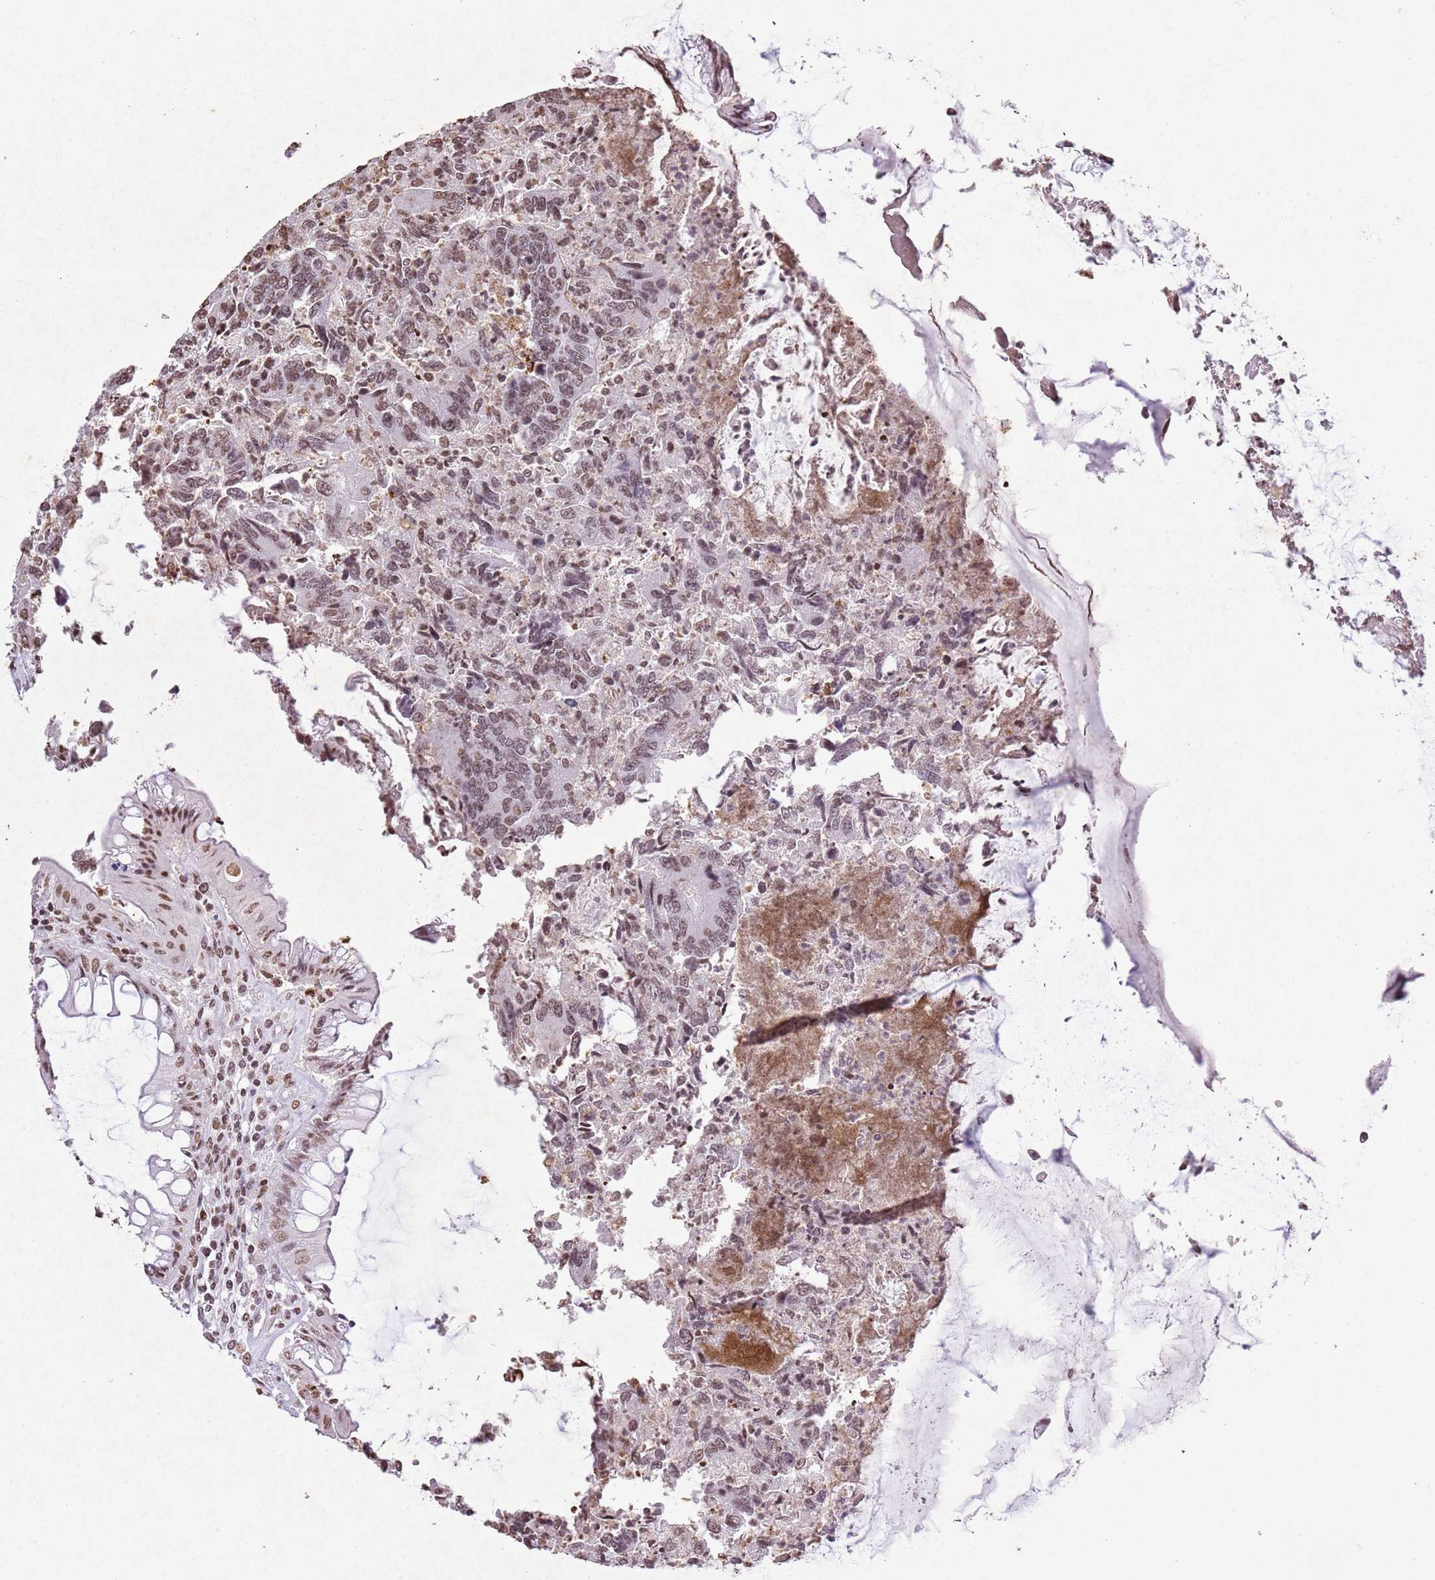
{"staining": {"intensity": "moderate", "quantity": ">75%", "location": "nuclear"}, "tissue": "colorectal cancer", "cell_type": "Tumor cells", "image_type": "cancer", "snomed": [{"axis": "morphology", "description": "Adenocarcinoma, NOS"}, {"axis": "topography", "description": "Colon"}], "caption": "Colorectal cancer (adenocarcinoma) tissue demonstrates moderate nuclear staining in about >75% of tumor cells", "gene": "BMAL1", "patient": {"sex": "female", "age": 67}}